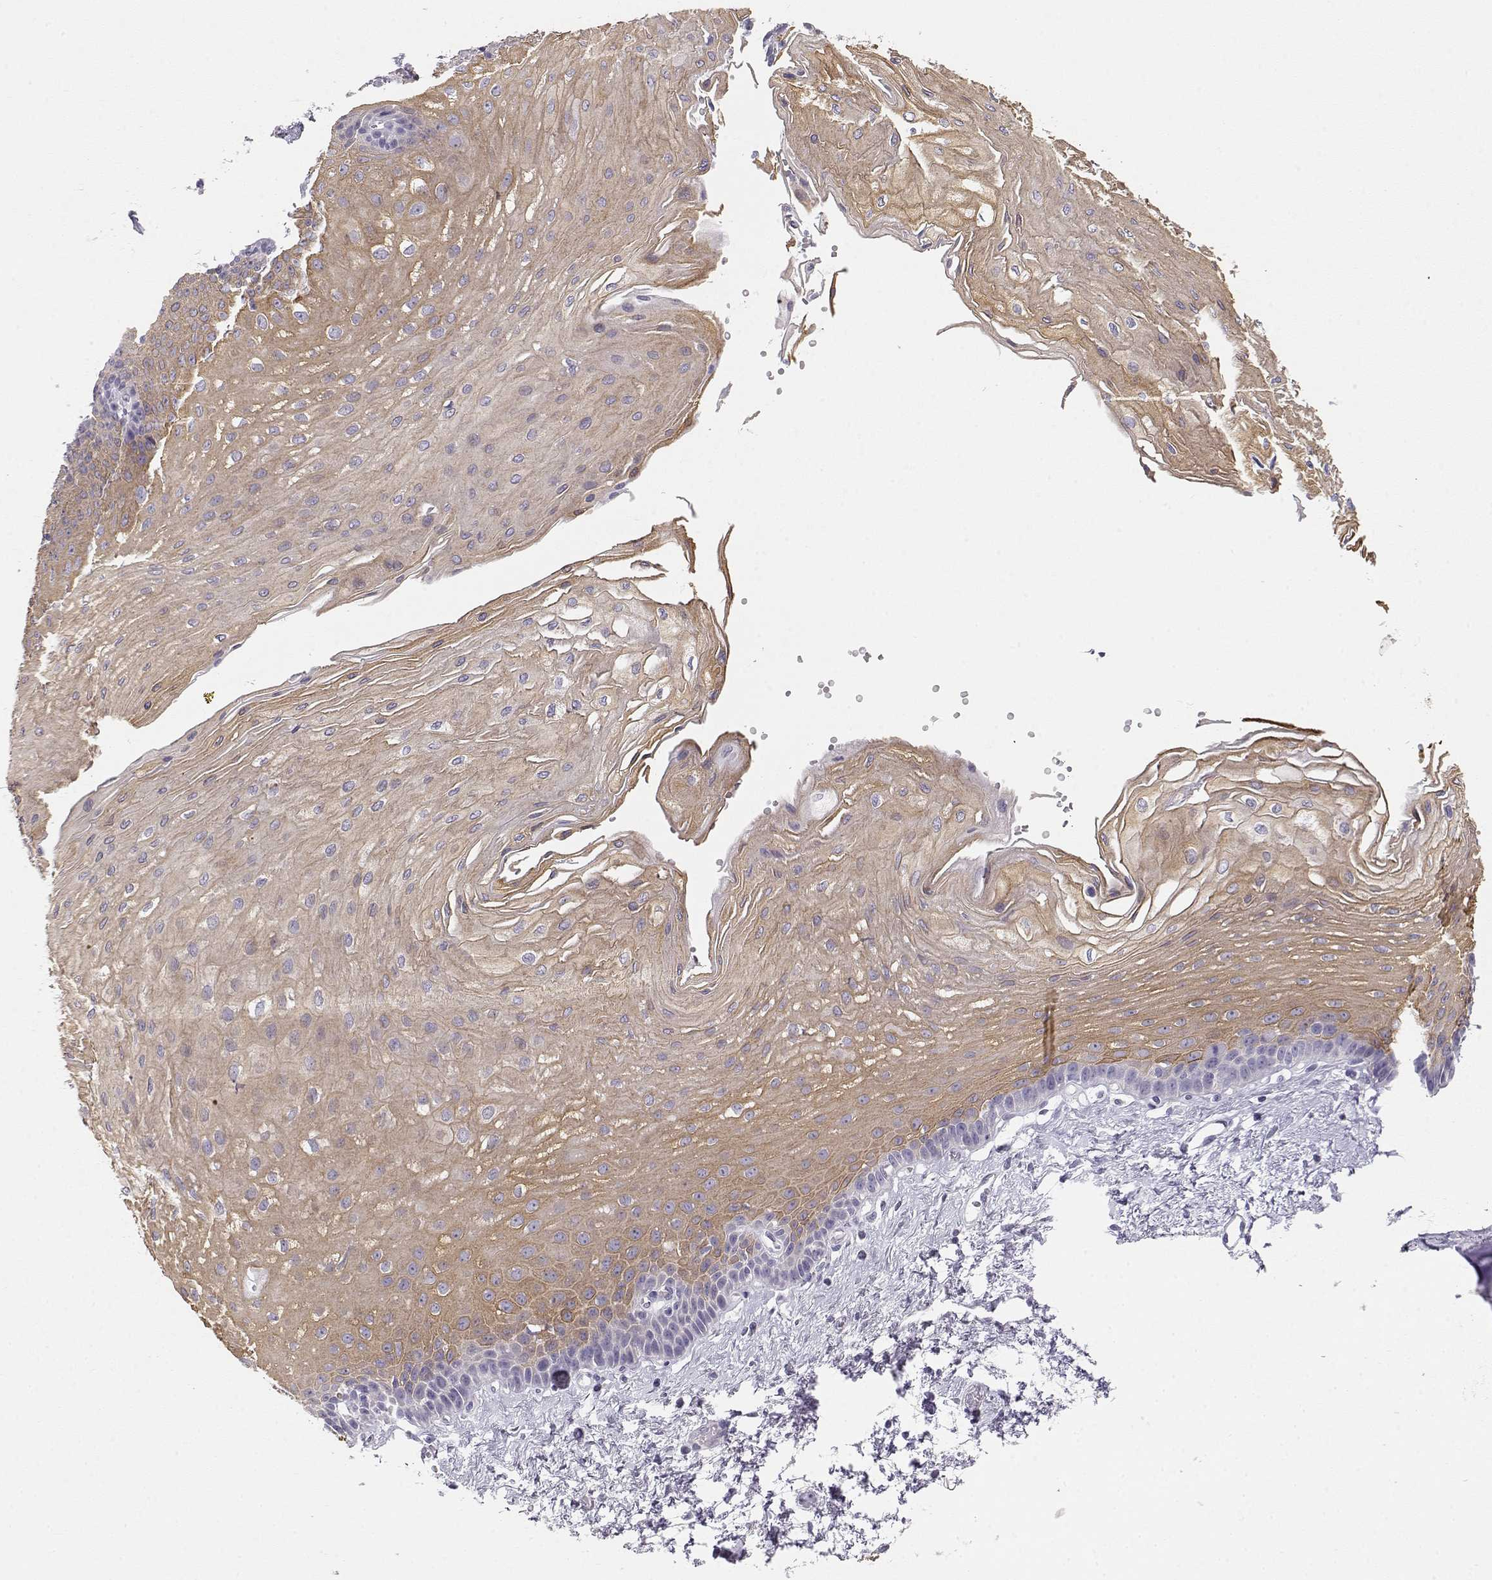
{"staining": {"intensity": "moderate", "quantity": ">75%", "location": "cytoplasmic/membranous"}, "tissue": "esophagus", "cell_type": "Squamous epithelial cells", "image_type": "normal", "snomed": [{"axis": "morphology", "description": "Normal tissue, NOS"}, {"axis": "topography", "description": "Esophagus"}], "caption": "Protein expression analysis of normal esophagus demonstrates moderate cytoplasmic/membranous positivity in approximately >75% of squamous epithelial cells. (DAB (3,3'-diaminobenzidine) = brown stain, brightfield microscopy at high magnification).", "gene": "NUTM1", "patient": {"sex": "female", "age": 62}}